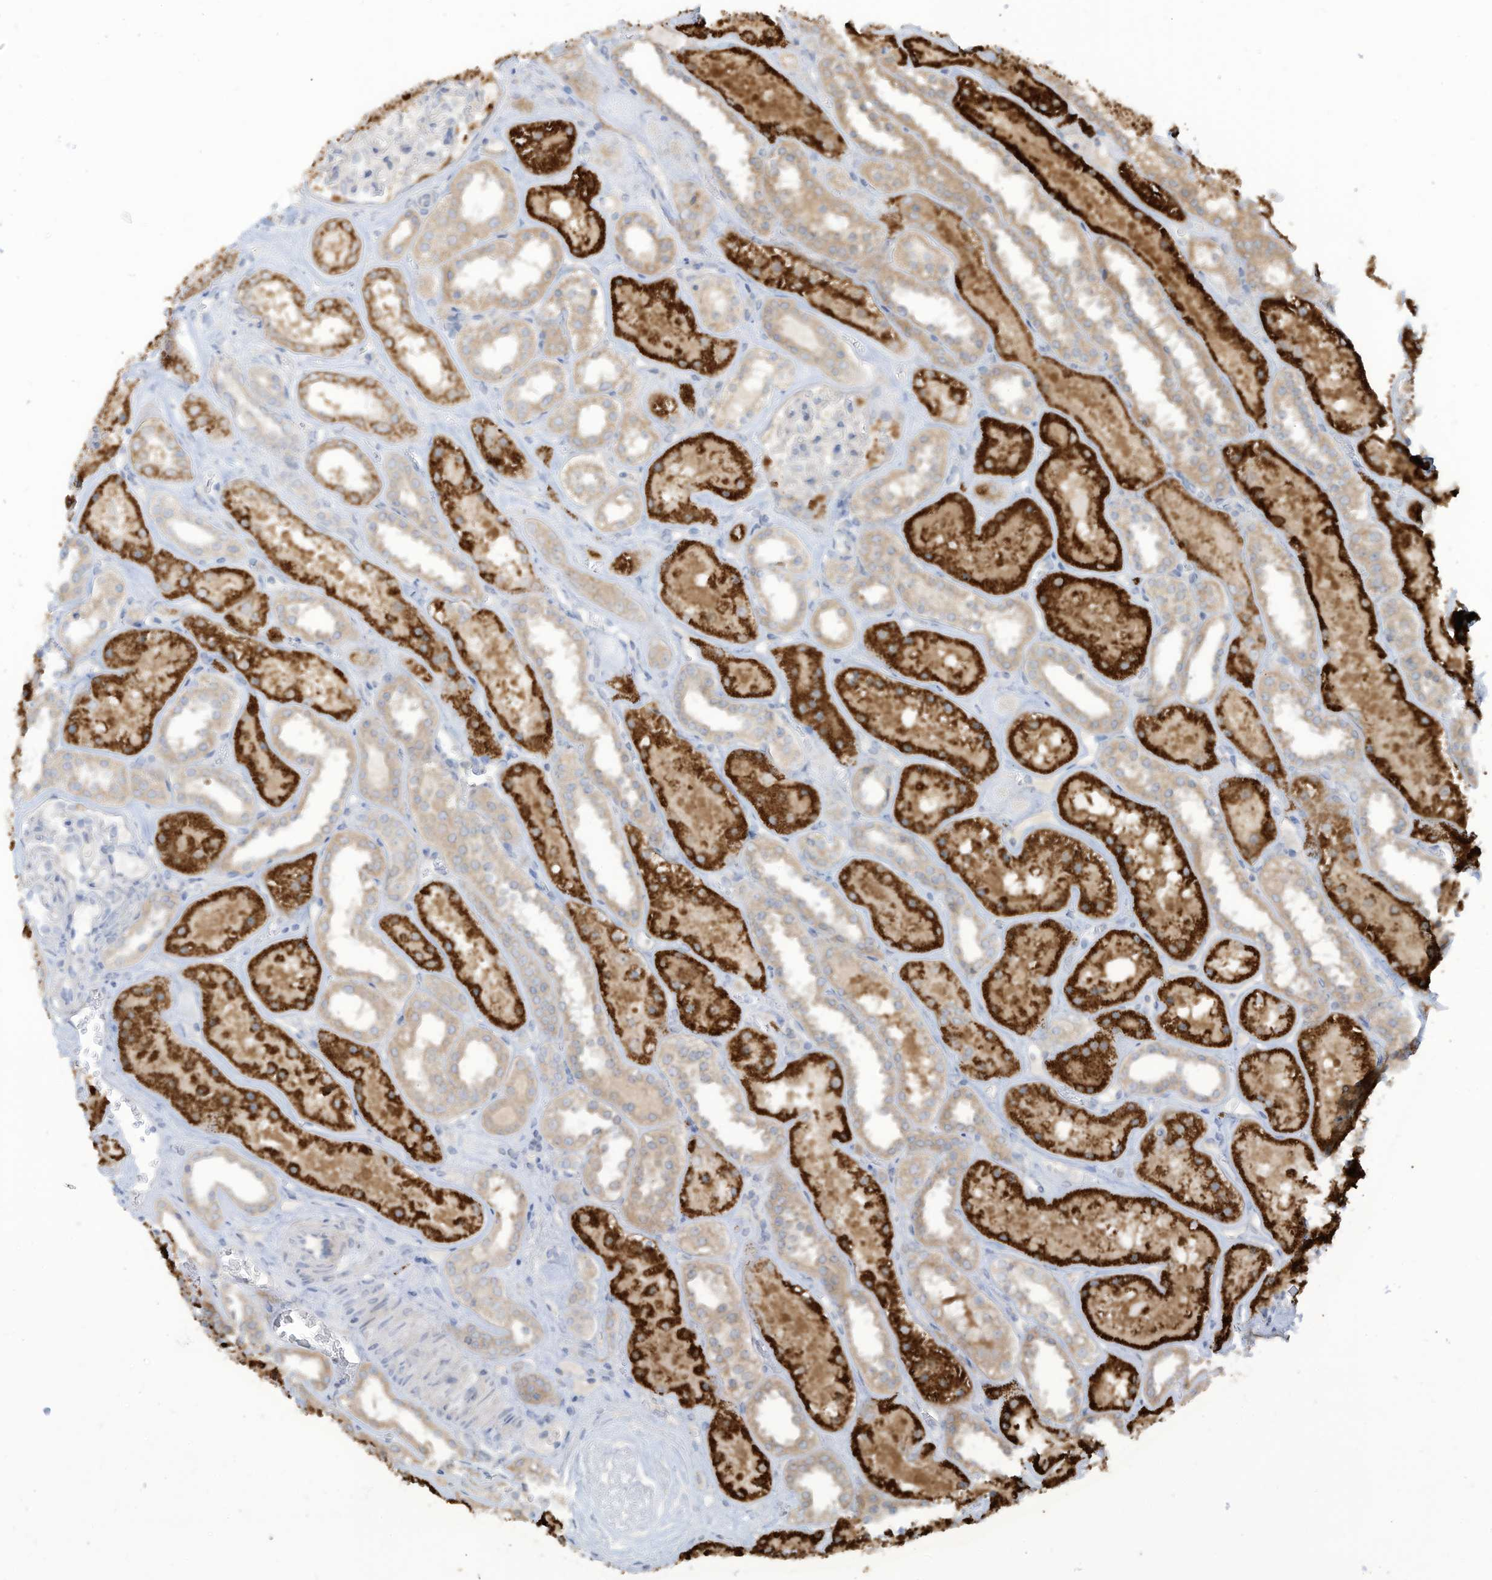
{"staining": {"intensity": "negative", "quantity": "none", "location": "none"}, "tissue": "kidney", "cell_type": "Cells in glomeruli", "image_type": "normal", "snomed": [{"axis": "morphology", "description": "Normal tissue, NOS"}, {"axis": "topography", "description": "Kidney"}], "caption": "Immunohistochemical staining of benign kidney shows no significant staining in cells in glomeruli.", "gene": "LRRN2", "patient": {"sex": "female", "age": 41}}